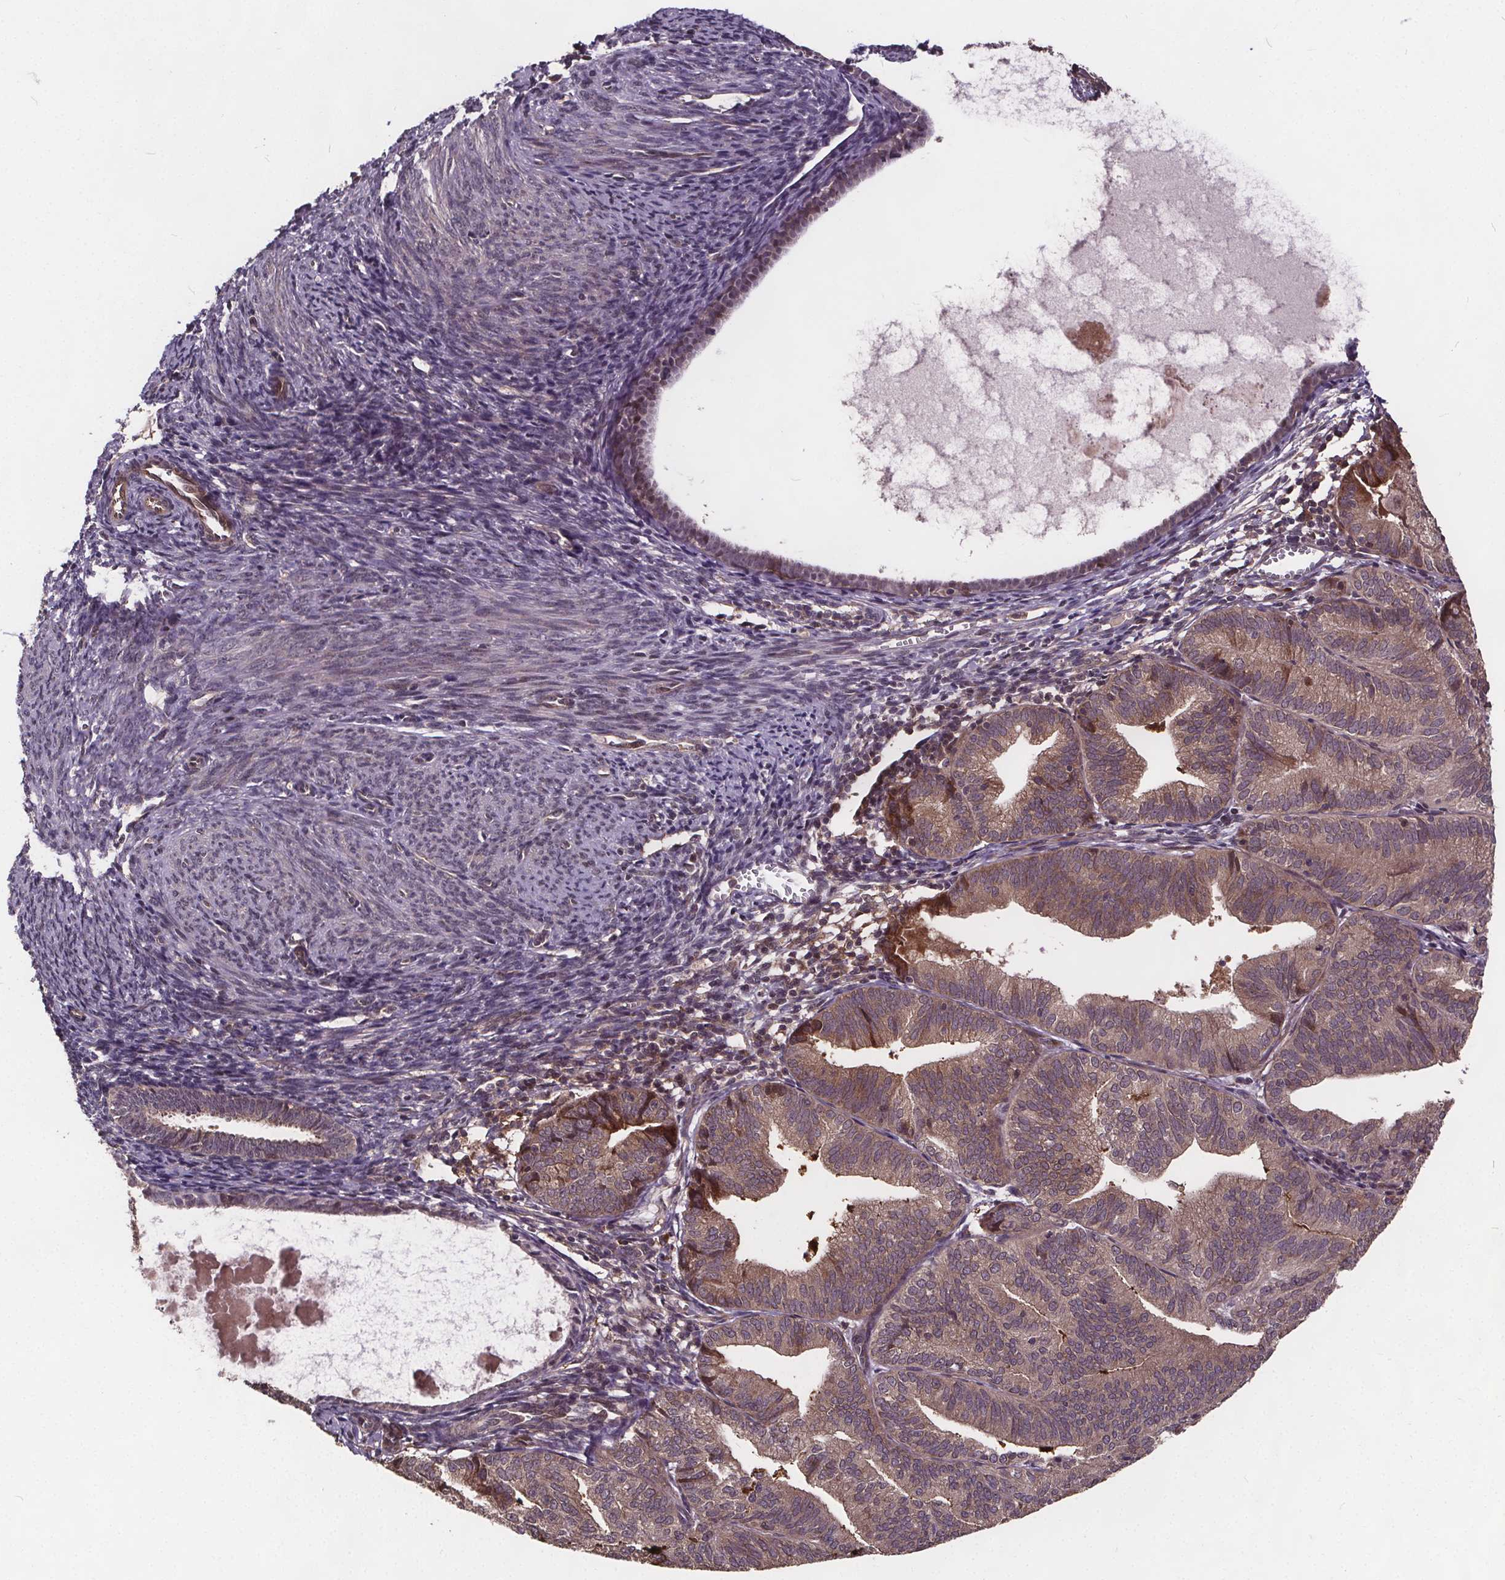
{"staining": {"intensity": "strong", "quantity": "<25%", "location": "cytoplasmic/membranous"}, "tissue": "endometrial cancer", "cell_type": "Tumor cells", "image_type": "cancer", "snomed": [{"axis": "morphology", "description": "Adenocarcinoma, NOS"}, {"axis": "topography", "description": "Endometrium"}], "caption": "Human endometrial cancer (adenocarcinoma) stained with a brown dye shows strong cytoplasmic/membranous positive expression in about <25% of tumor cells.", "gene": "USP9X", "patient": {"sex": "female", "age": 70}}